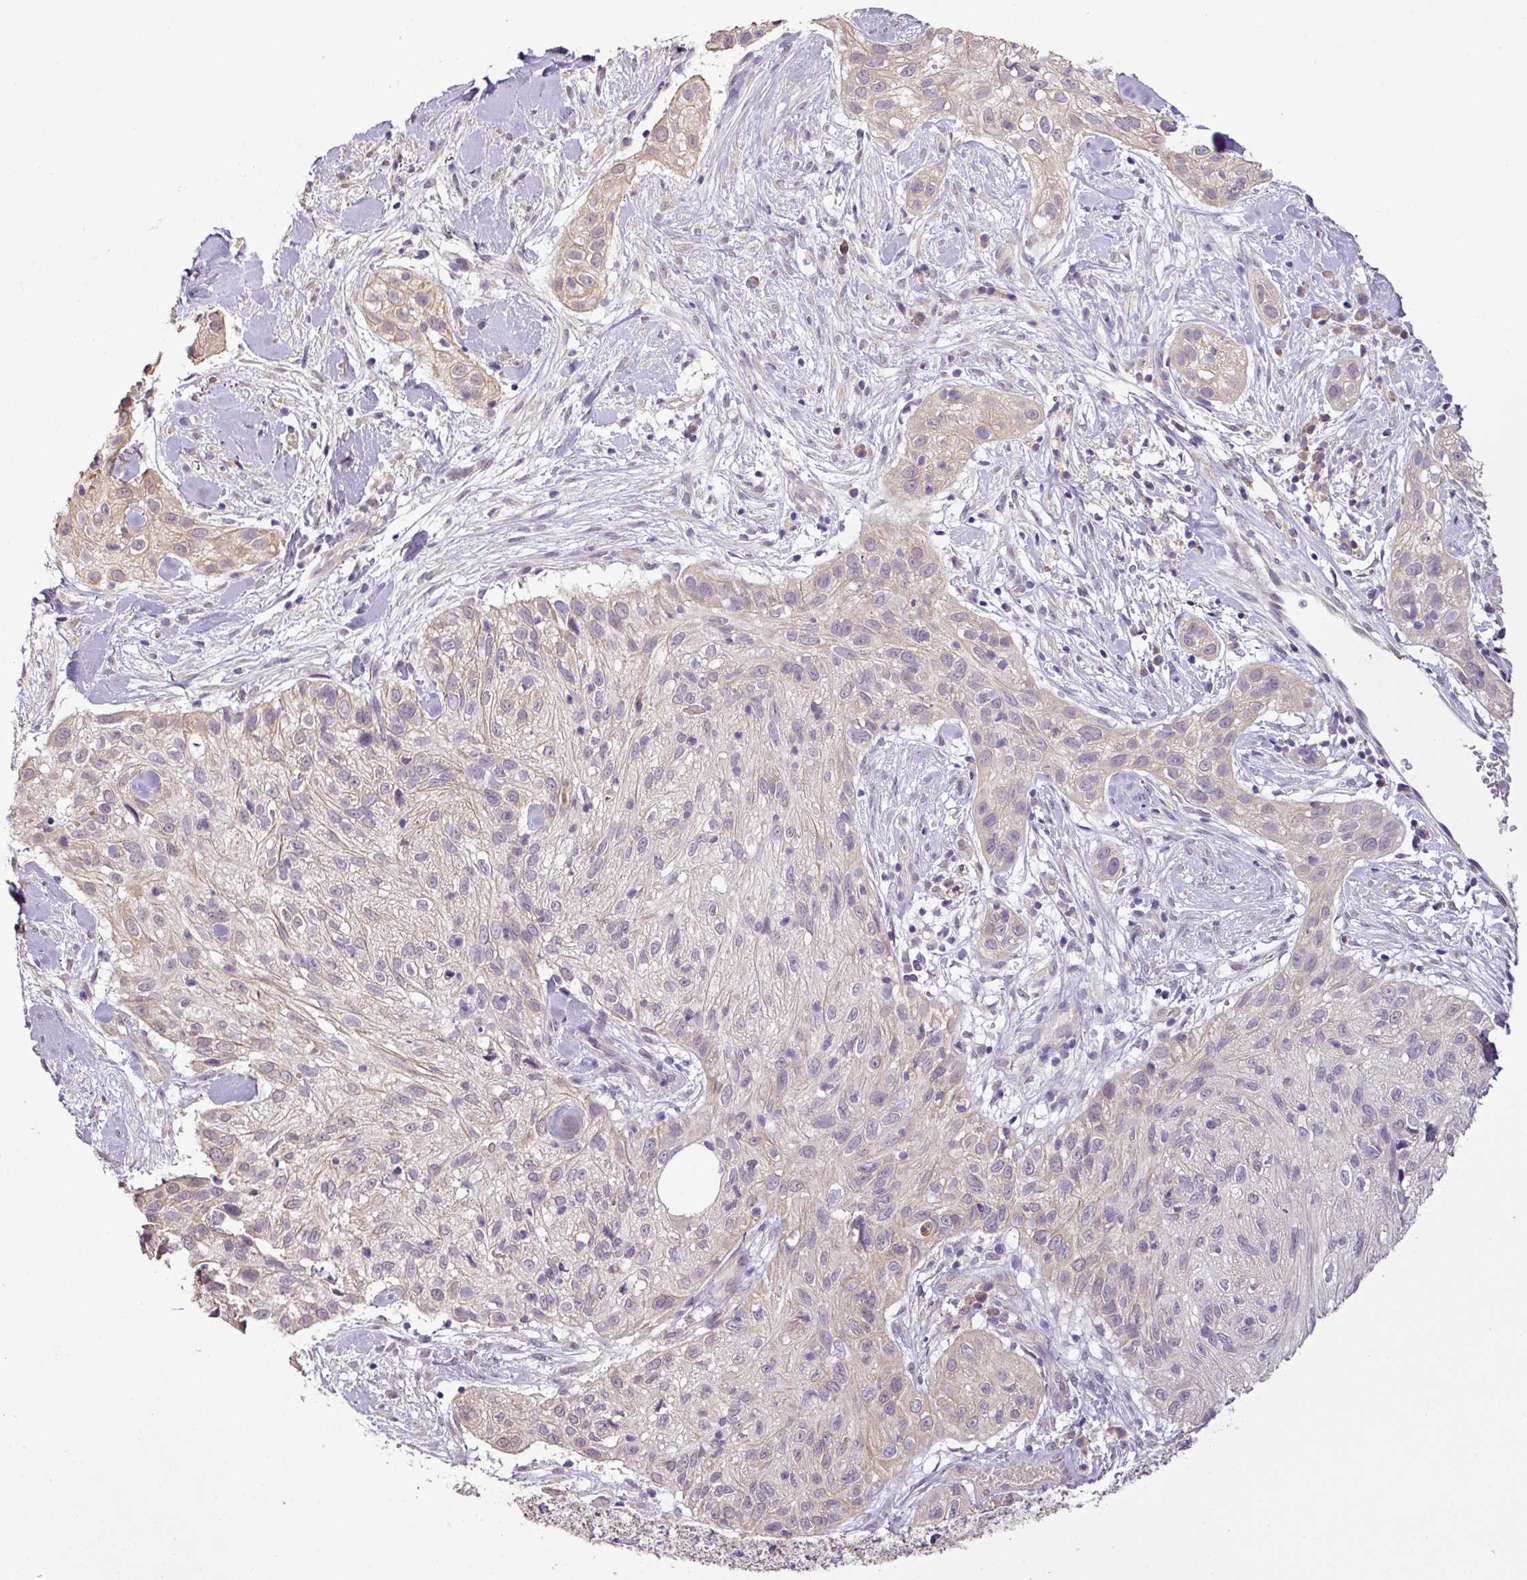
{"staining": {"intensity": "negative", "quantity": "none", "location": "none"}, "tissue": "skin cancer", "cell_type": "Tumor cells", "image_type": "cancer", "snomed": [{"axis": "morphology", "description": "Squamous cell carcinoma, NOS"}, {"axis": "topography", "description": "Skin"}], "caption": "Protein analysis of skin cancer shows no significant staining in tumor cells.", "gene": "DNAAF4", "patient": {"sex": "male", "age": 82}}